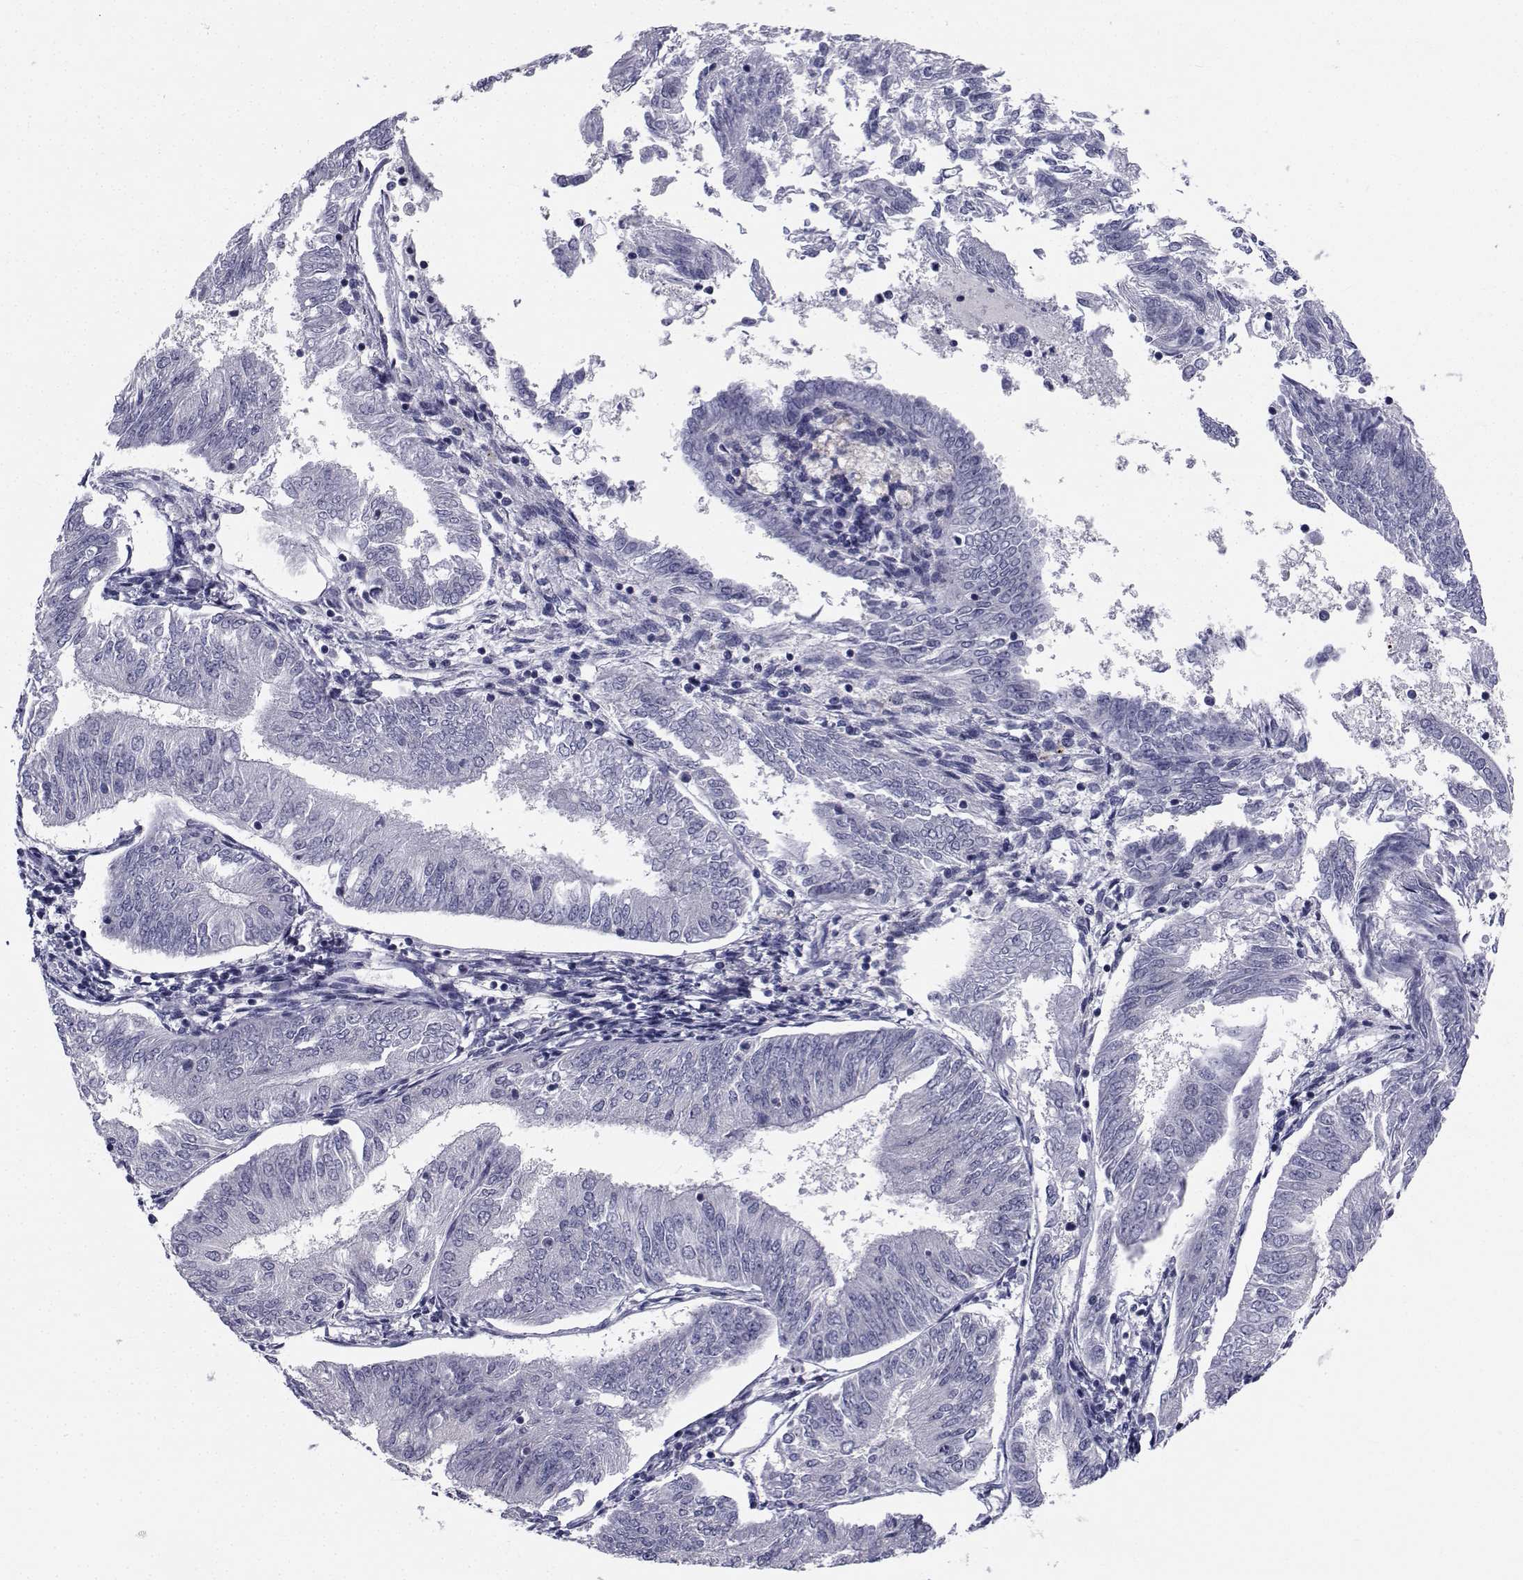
{"staining": {"intensity": "negative", "quantity": "none", "location": "none"}, "tissue": "endometrial cancer", "cell_type": "Tumor cells", "image_type": "cancer", "snomed": [{"axis": "morphology", "description": "Adenocarcinoma, NOS"}, {"axis": "topography", "description": "Endometrium"}], "caption": "Protein analysis of adenocarcinoma (endometrial) exhibits no significant staining in tumor cells.", "gene": "CHRNA1", "patient": {"sex": "female", "age": 58}}